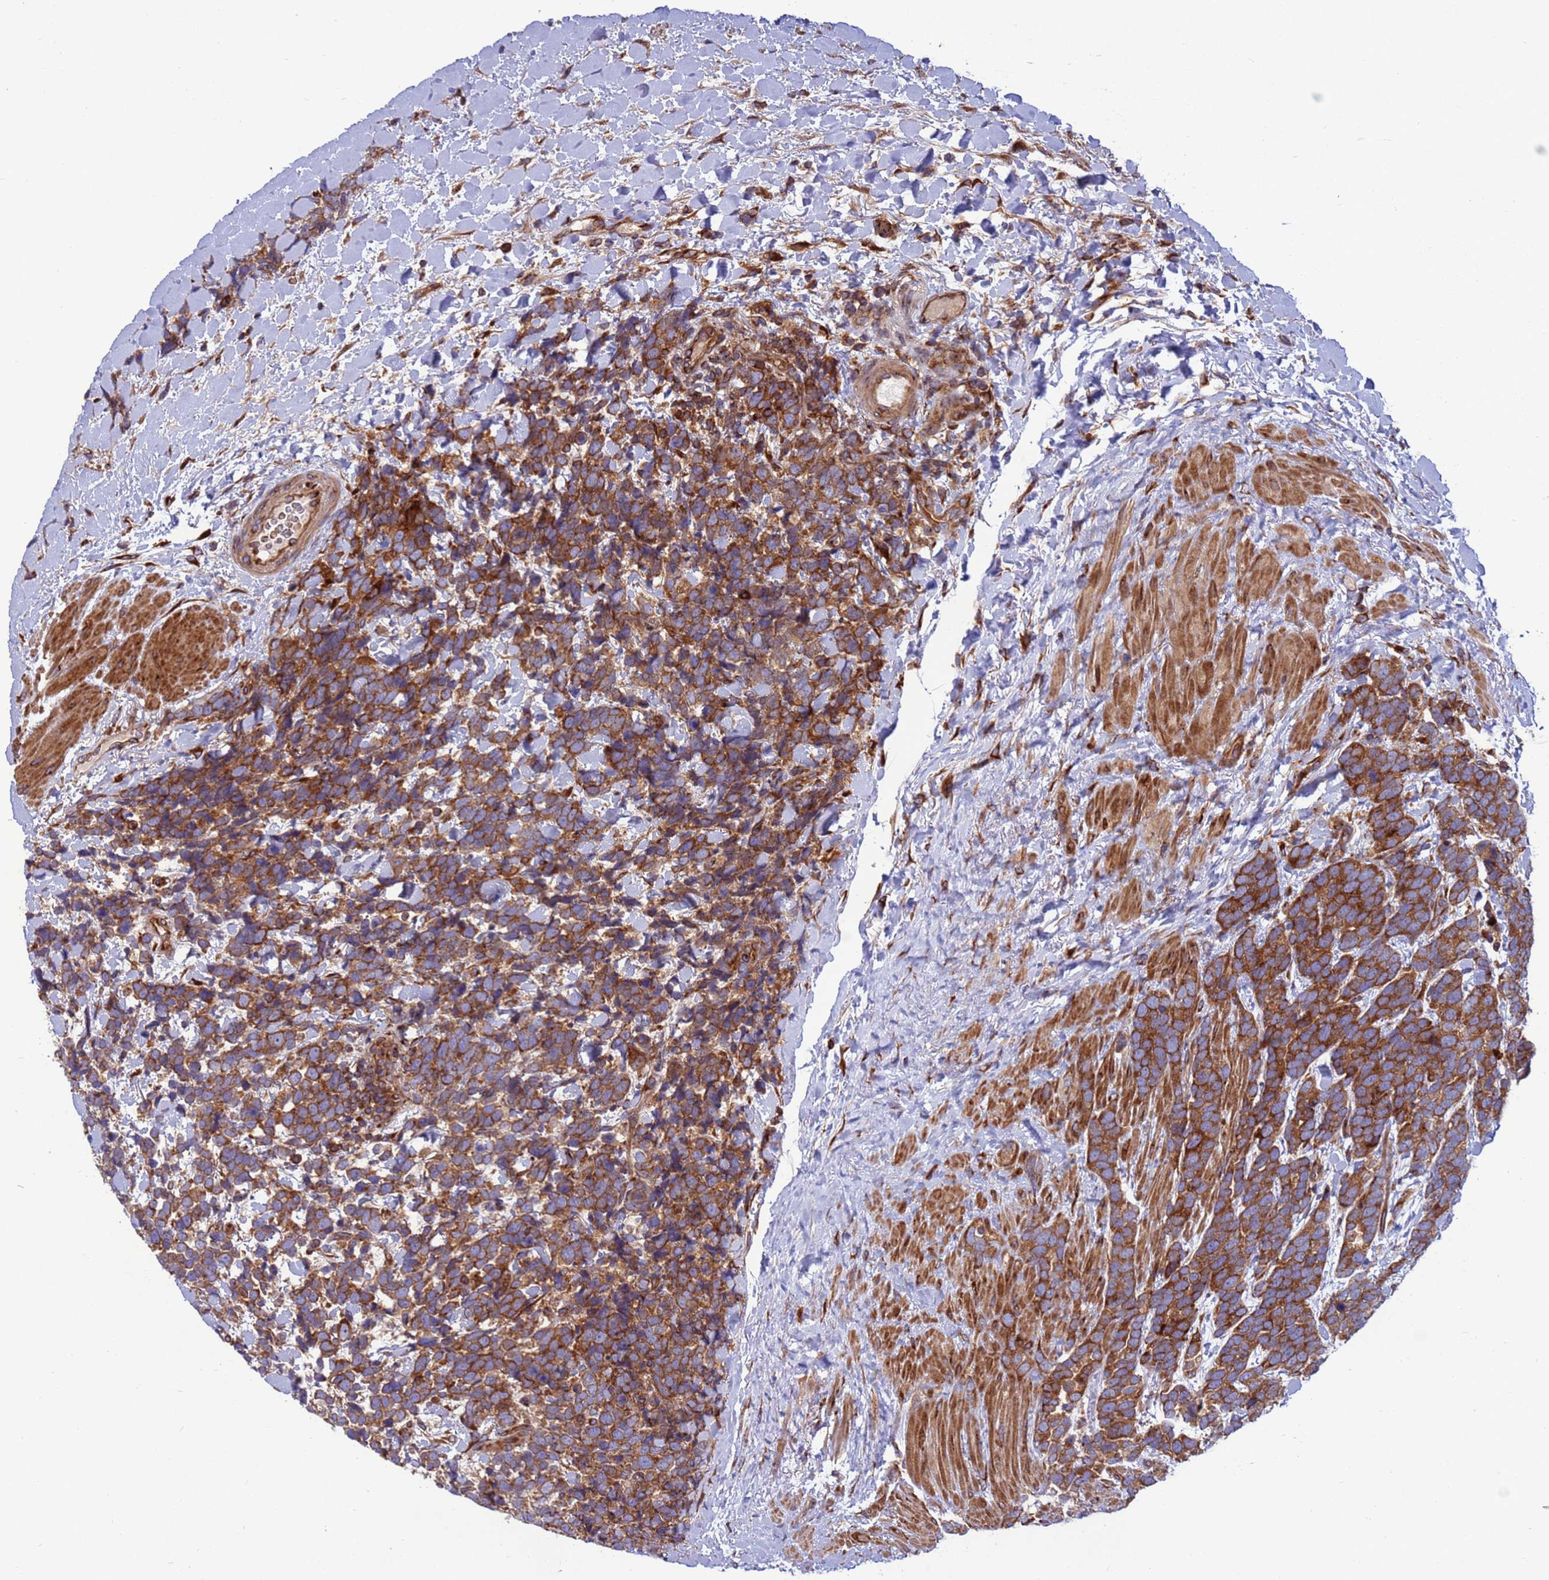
{"staining": {"intensity": "strong", "quantity": ">75%", "location": "cytoplasmic/membranous"}, "tissue": "urothelial cancer", "cell_type": "Tumor cells", "image_type": "cancer", "snomed": [{"axis": "morphology", "description": "Urothelial carcinoma, High grade"}, {"axis": "topography", "description": "Urinary bladder"}], "caption": "IHC of high-grade urothelial carcinoma demonstrates high levels of strong cytoplasmic/membranous expression in approximately >75% of tumor cells.", "gene": "ZC3HAV1", "patient": {"sex": "female", "age": 82}}